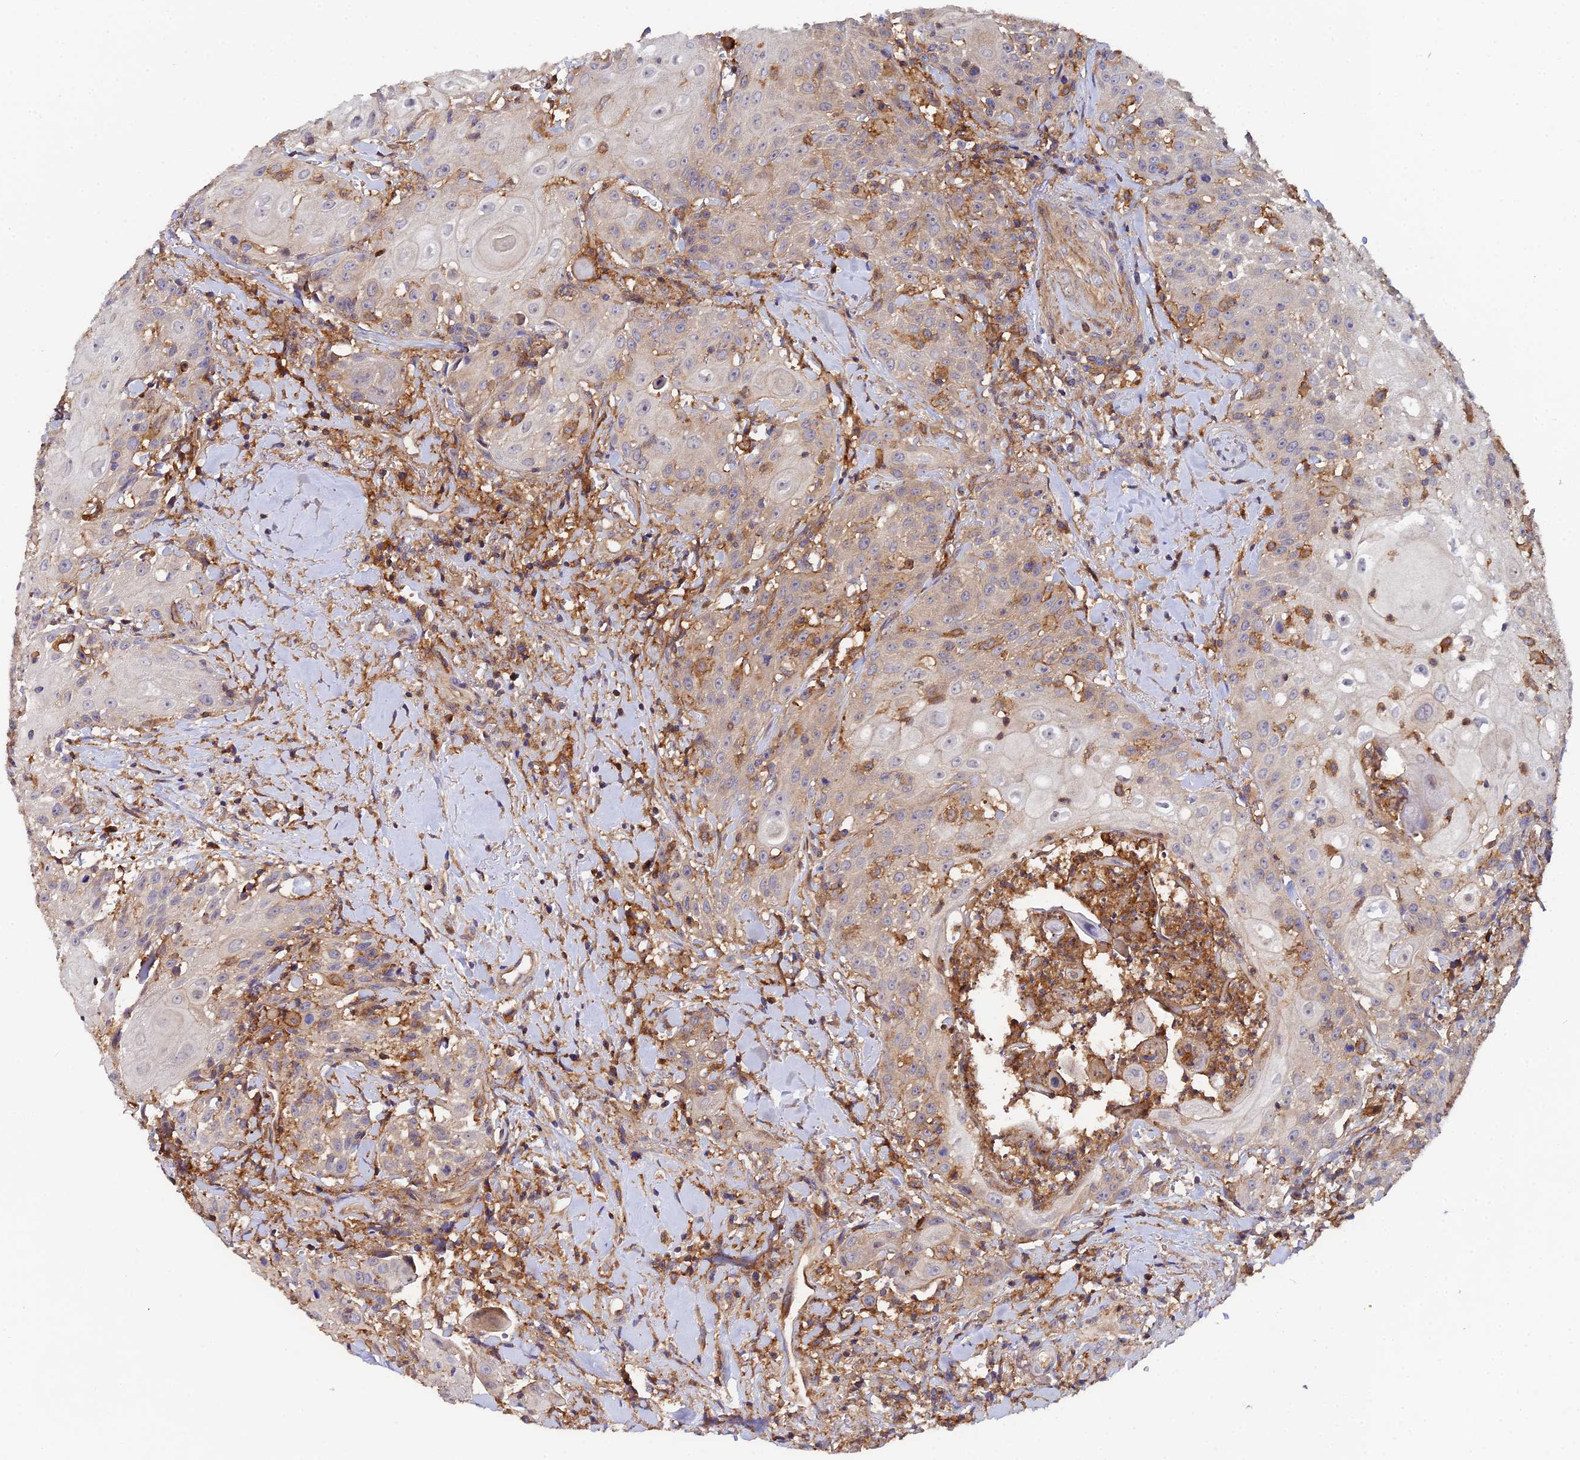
{"staining": {"intensity": "weak", "quantity": "25%-75%", "location": "cytoplasmic/membranous"}, "tissue": "head and neck cancer", "cell_type": "Tumor cells", "image_type": "cancer", "snomed": [{"axis": "morphology", "description": "Squamous cell carcinoma, NOS"}, {"axis": "topography", "description": "Oral tissue"}, {"axis": "topography", "description": "Head-Neck"}], "caption": "Head and neck cancer stained with a brown dye displays weak cytoplasmic/membranous positive staining in about 25%-75% of tumor cells.", "gene": "GNG5B", "patient": {"sex": "female", "age": 82}}